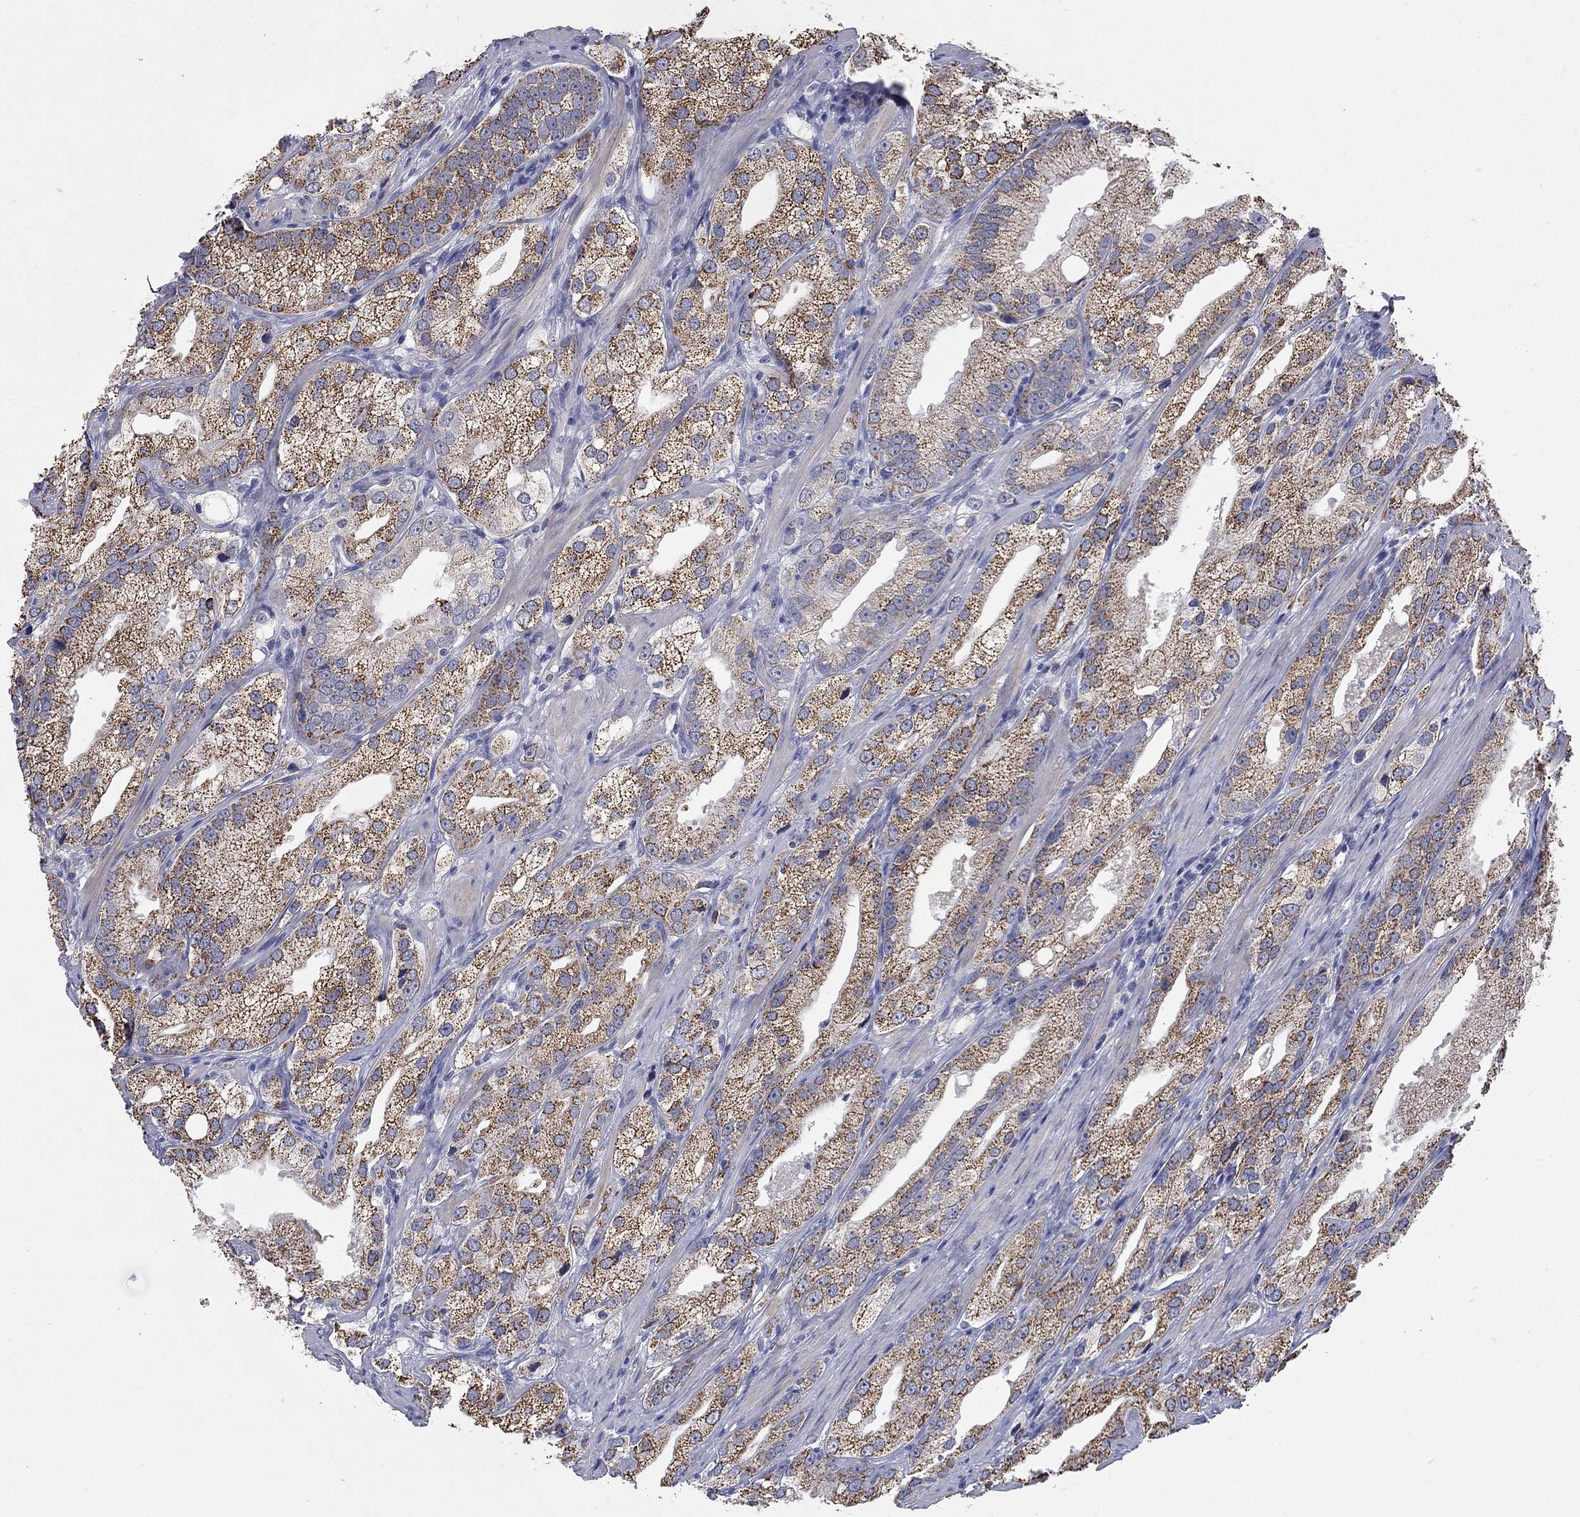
{"staining": {"intensity": "moderate", "quantity": ">75%", "location": "cytoplasmic/membranous"}, "tissue": "prostate cancer", "cell_type": "Tumor cells", "image_type": "cancer", "snomed": [{"axis": "morphology", "description": "Adenocarcinoma, High grade"}, {"axis": "topography", "description": "Prostate and seminal vesicle, NOS"}], "caption": "IHC staining of prostate cancer (adenocarcinoma (high-grade)), which reveals medium levels of moderate cytoplasmic/membranous staining in about >75% of tumor cells indicating moderate cytoplasmic/membranous protein staining. The staining was performed using DAB (3,3'-diaminobenzidine) (brown) for protein detection and nuclei were counterstained in hematoxylin (blue).", "gene": "FAM221B", "patient": {"sex": "male", "age": 62}}